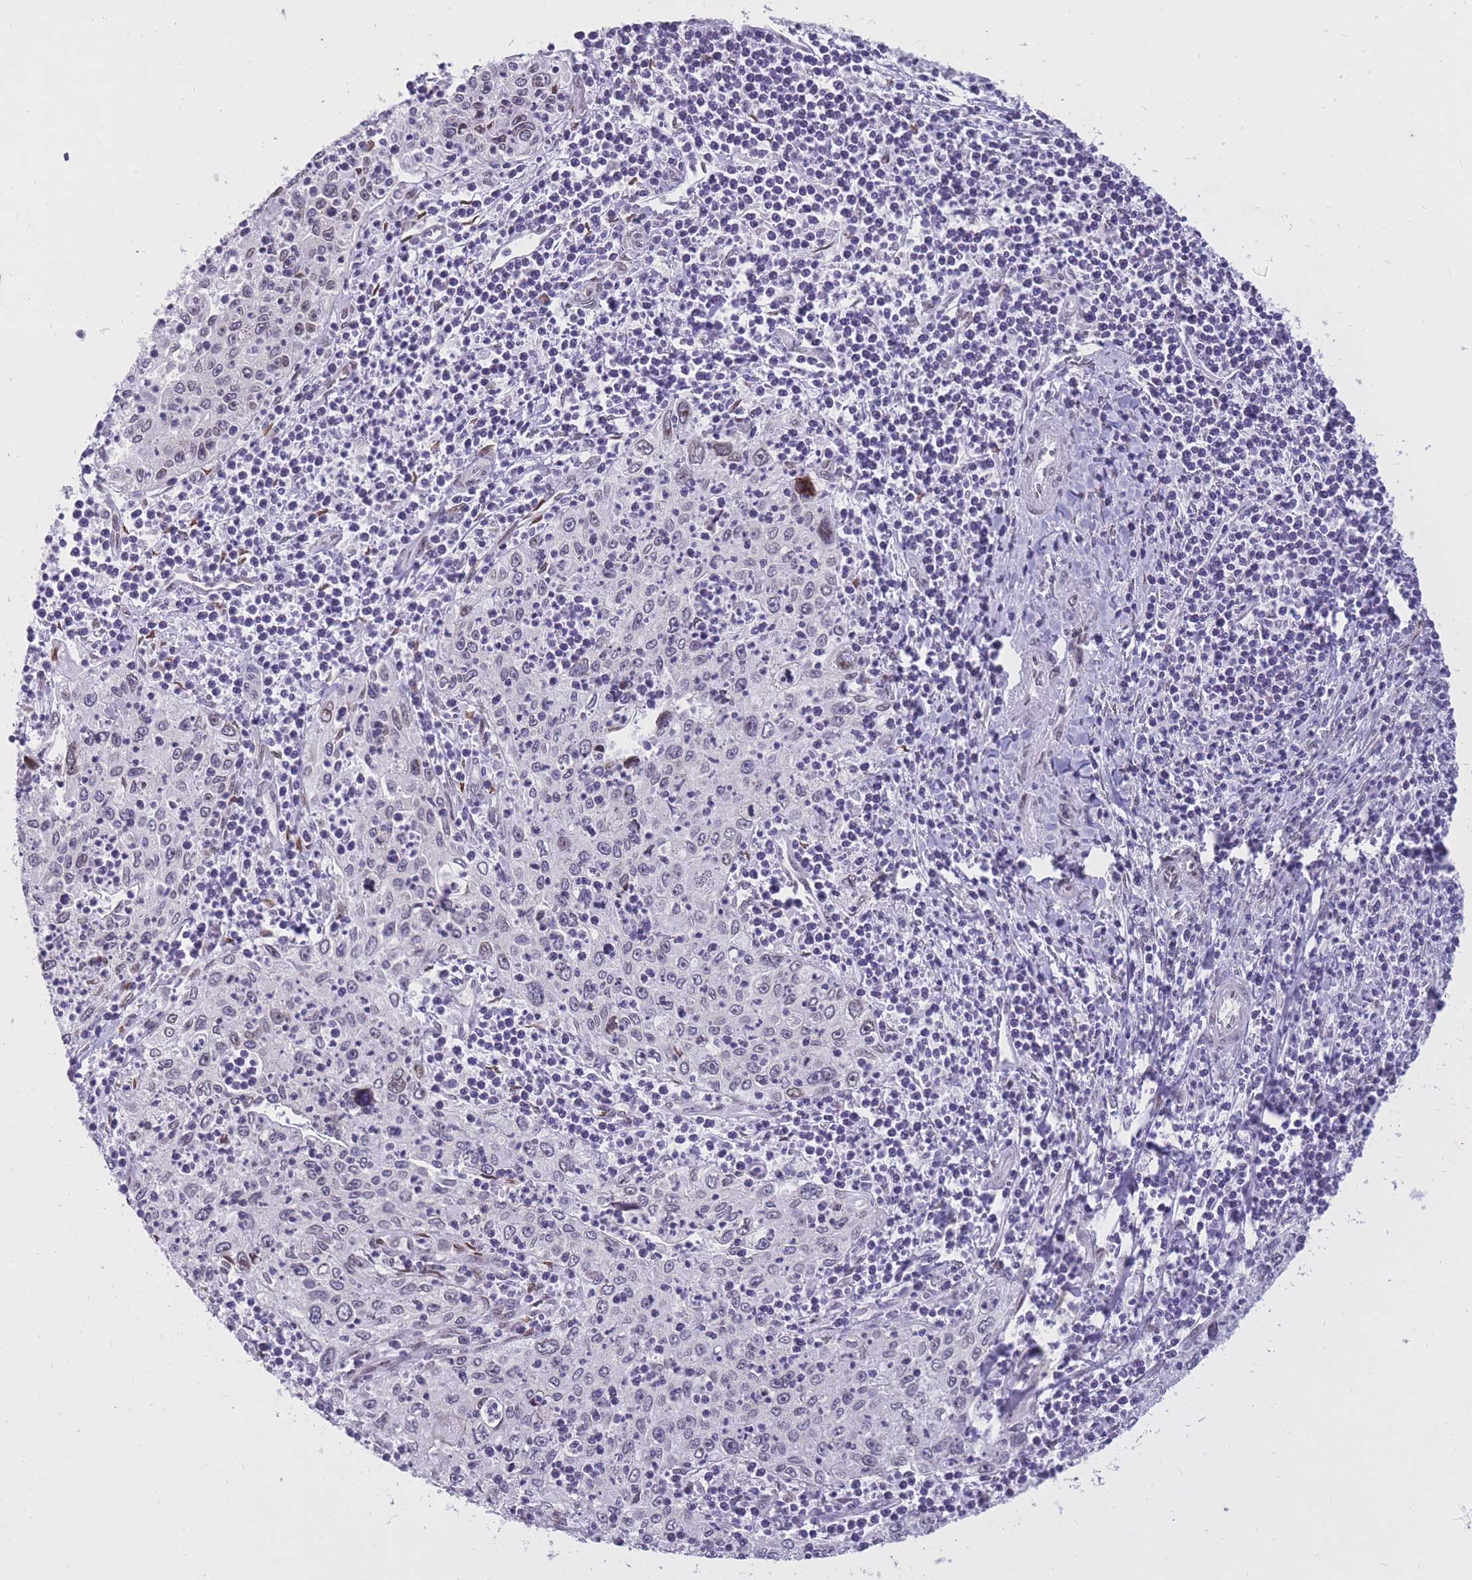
{"staining": {"intensity": "negative", "quantity": "none", "location": "none"}, "tissue": "cervical cancer", "cell_type": "Tumor cells", "image_type": "cancer", "snomed": [{"axis": "morphology", "description": "Squamous cell carcinoma, NOS"}, {"axis": "topography", "description": "Cervix"}], "caption": "Immunohistochemical staining of squamous cell carcinoma (cervical) reveals no significant positivity in tumor cells.", "gene": "HOOK2", "patient": {"sex": "female", "age": 30}}